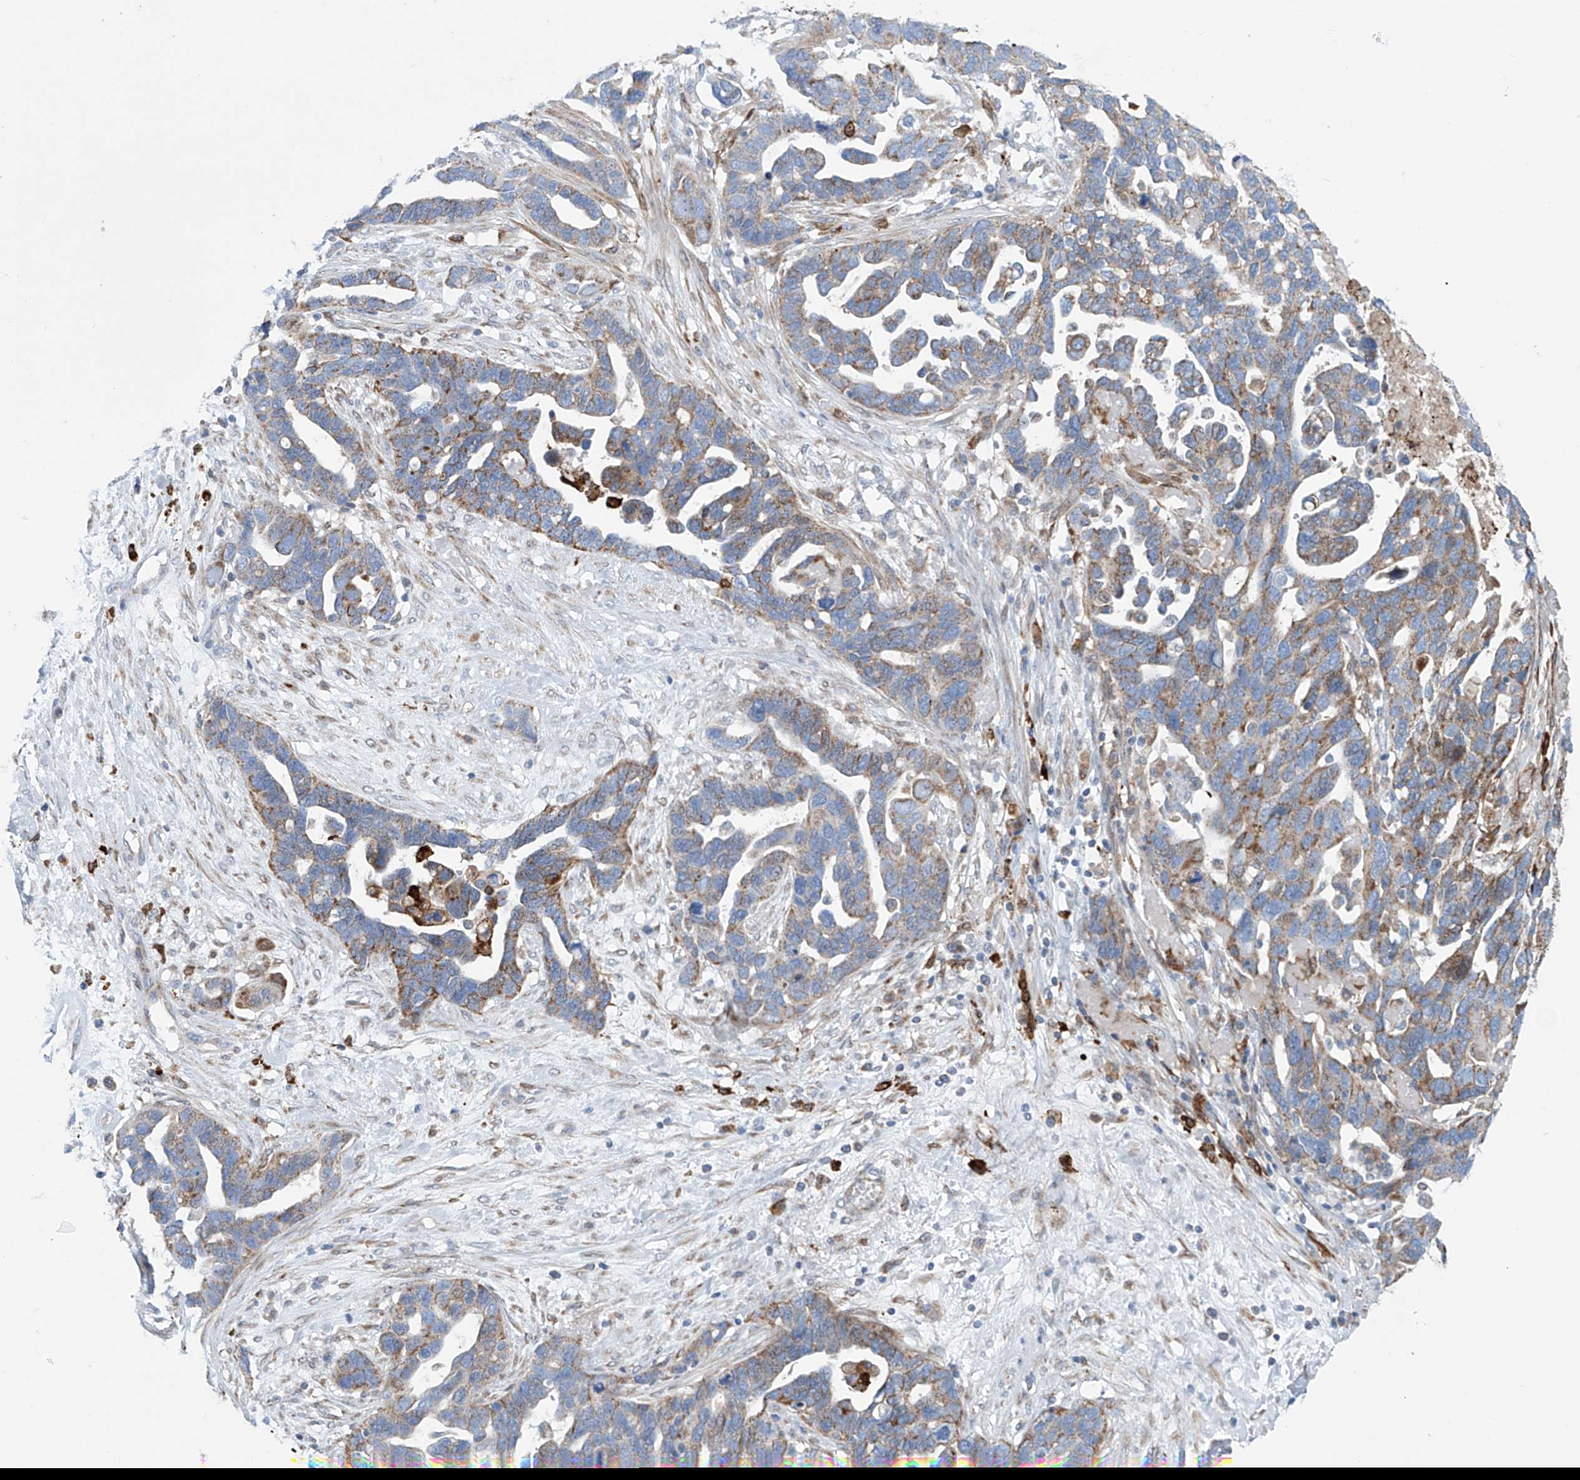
{"staining": {"intensity": "moderate", "quantity": "25%-75%", "location": "cytoplasmic/membranous"}, "tissue": "ovarian cancer", "cell_type": "Tumor cells", "image_type": "cancer", "snomed": [{"axis": "morphology", "description": "Cystadenocarcinoma, serous, NOS"}, {"axis": "topography", "description": "Ovary"}], "caption": "DAB immunohistochemical staining of ovarian cancer (serous cystadenocarcinoma) demonstrates moderate cytoplasmic/membranous protein expression in about 25%-75% of tumor cells. (DAB = brown stain, brightfield microscopy at high magnification).", "gene": "ALDH6A1", "patient": {"sex": "female", "age": 54}}